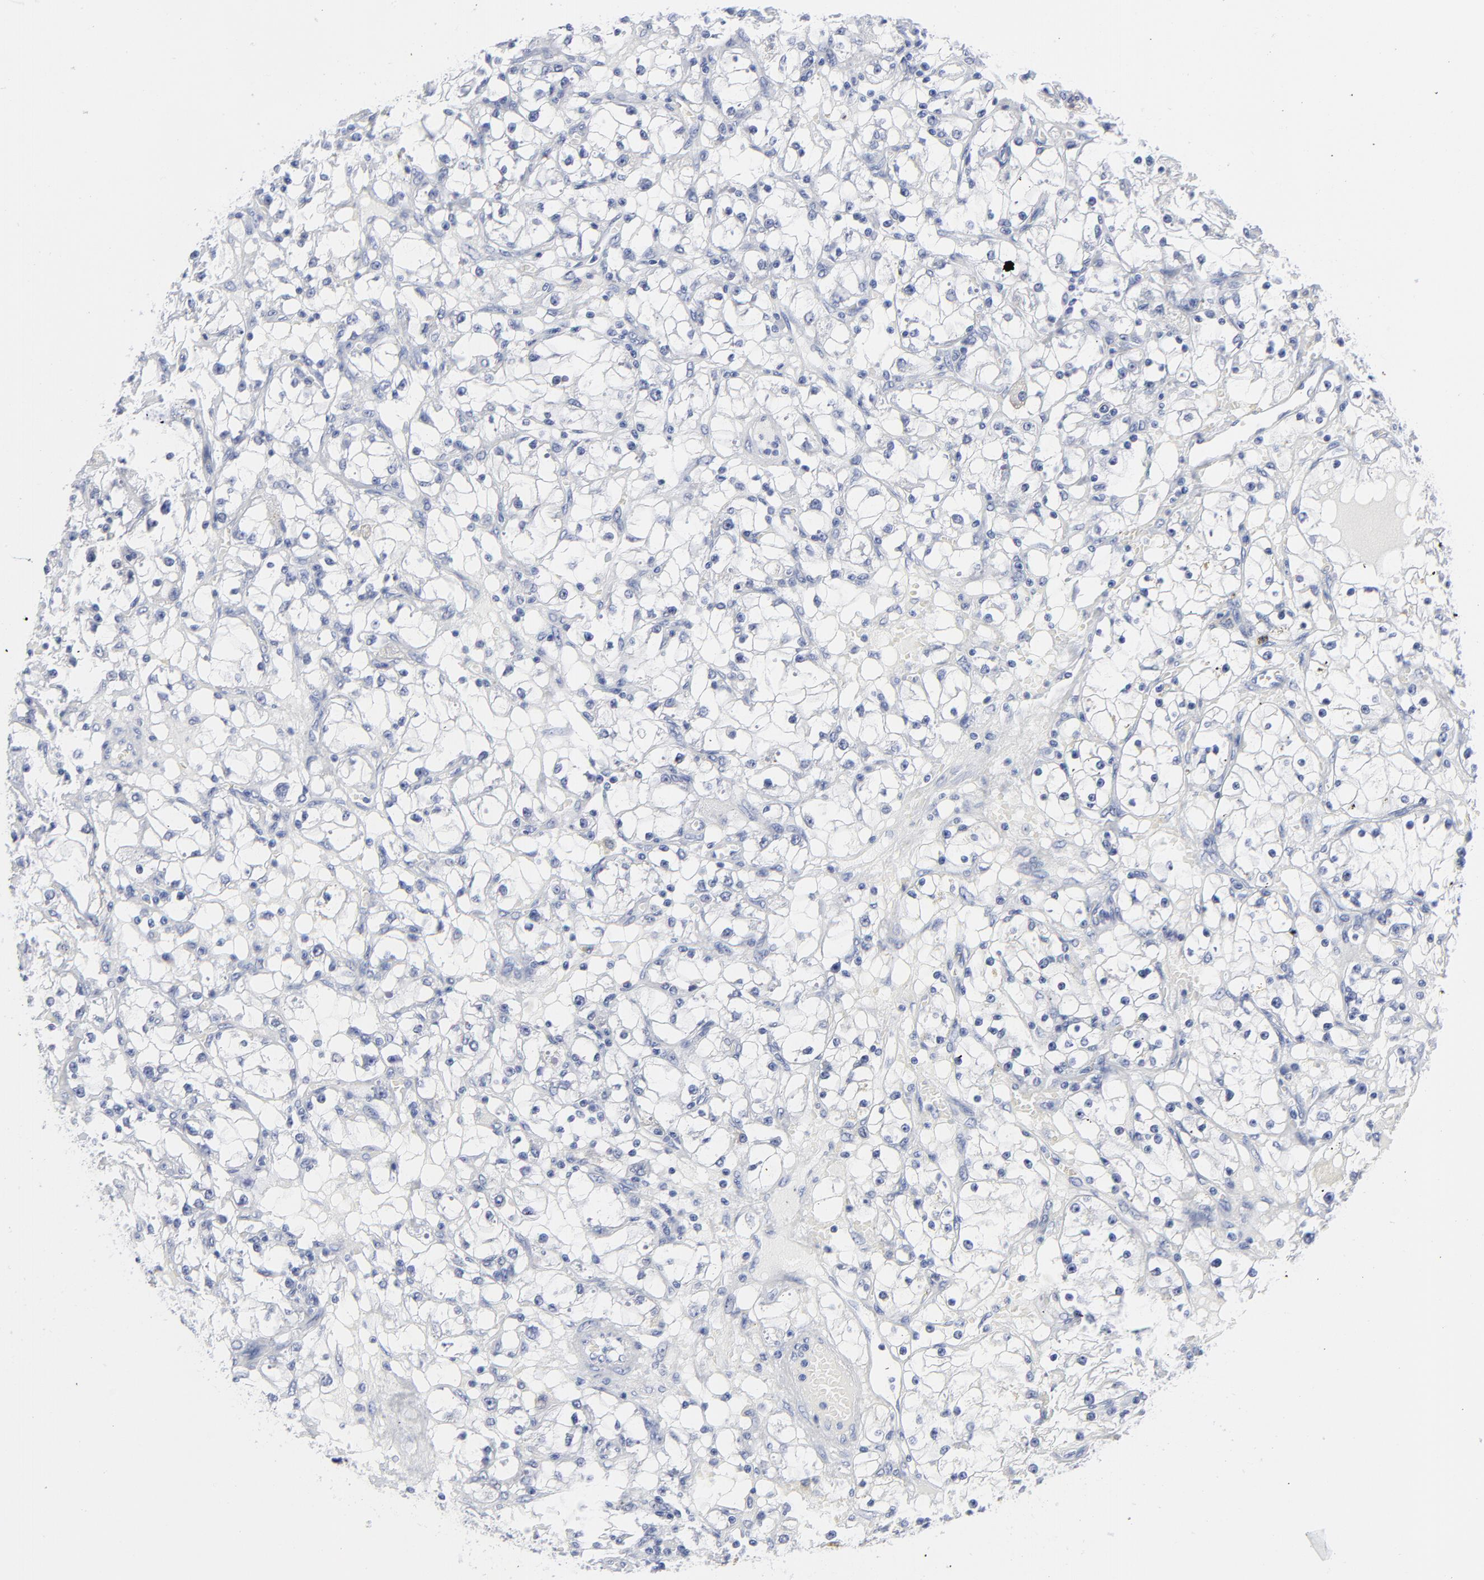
{"staining": {"intensity": "negative", "quantity": "none", "location": "none"}, "tissue": "renal cancer", "cell_type": "Tumor cells", "image_type": "cancer", "snomed": [{"axis": "morphology", "description": "Adenocarcinoma, NOS"}, {"axis": "topography", "description": "Kidney"}], "caption": "Adenocarcinoma (renal) stained for a protein using IHC reveals no staining tumor cells.", "gene": "CLEC4G", "patient": {"sex": "male", "age": 56}}